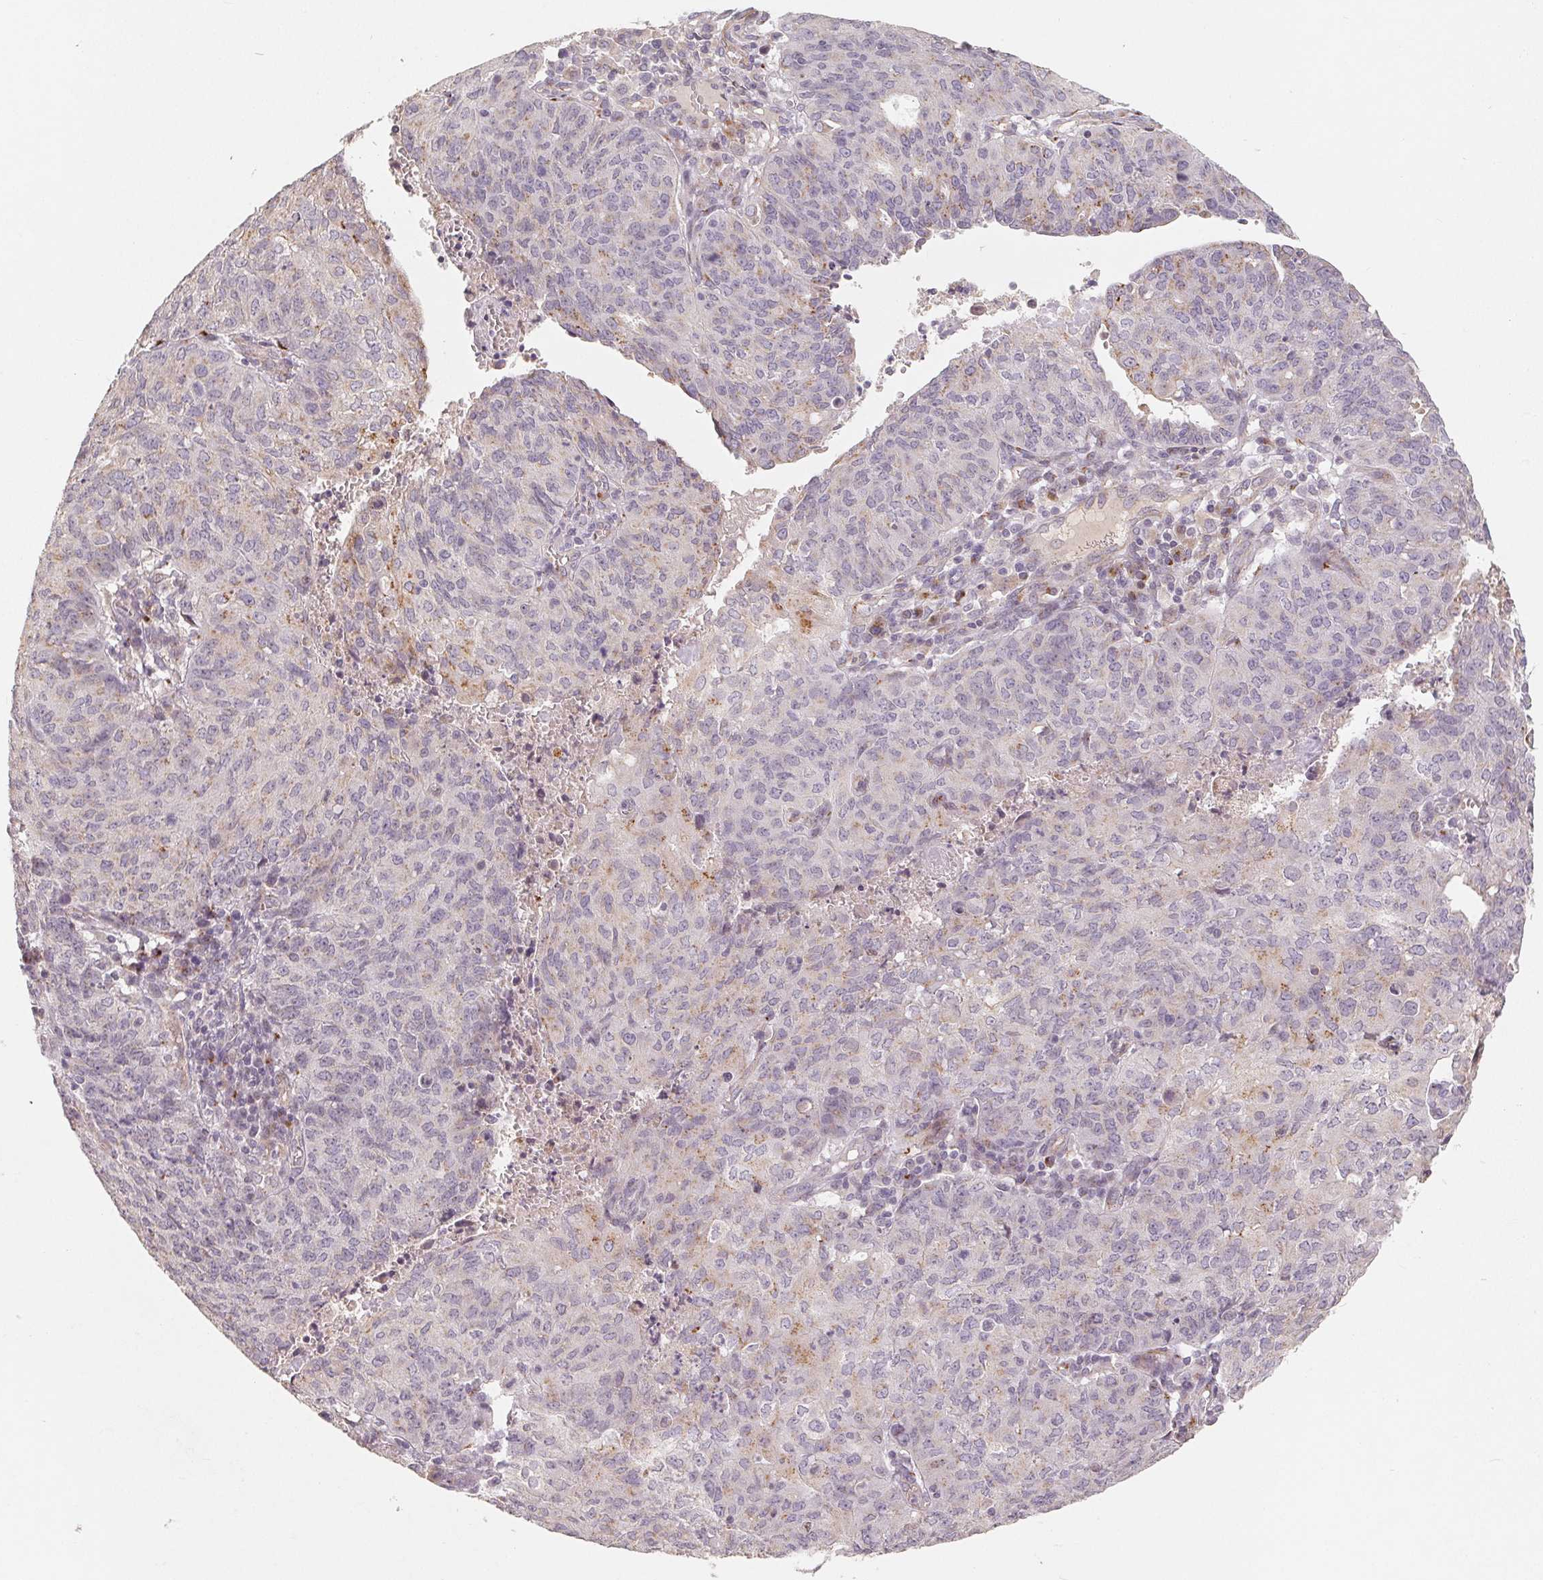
{"staining": {"intensity": "weak", "quantity": "<25%", "location": "cytoplasmic/membranous"}, "tissue": "endometrial cancer", "cell_type": "Tumor cells", "image_type": "cancer", "snomed": [{"axis": "morphology", "description": "Adenocarcinoma, NOS"}, {"axis": "topography", "description": "Endometrium"}], "caption": "High power microscopy photomicrograph of an immunohistochemistry micrograph of adenocarcinoma (endometrial), revealing no significant expression in tumor cells. (Stains: DAB IHC with hematoxylin counter stain, Microscopy: brightfield microscopy at high magnification).", "gene": "TMSB15B", "patient": {"sex": "female", "age": 82}}